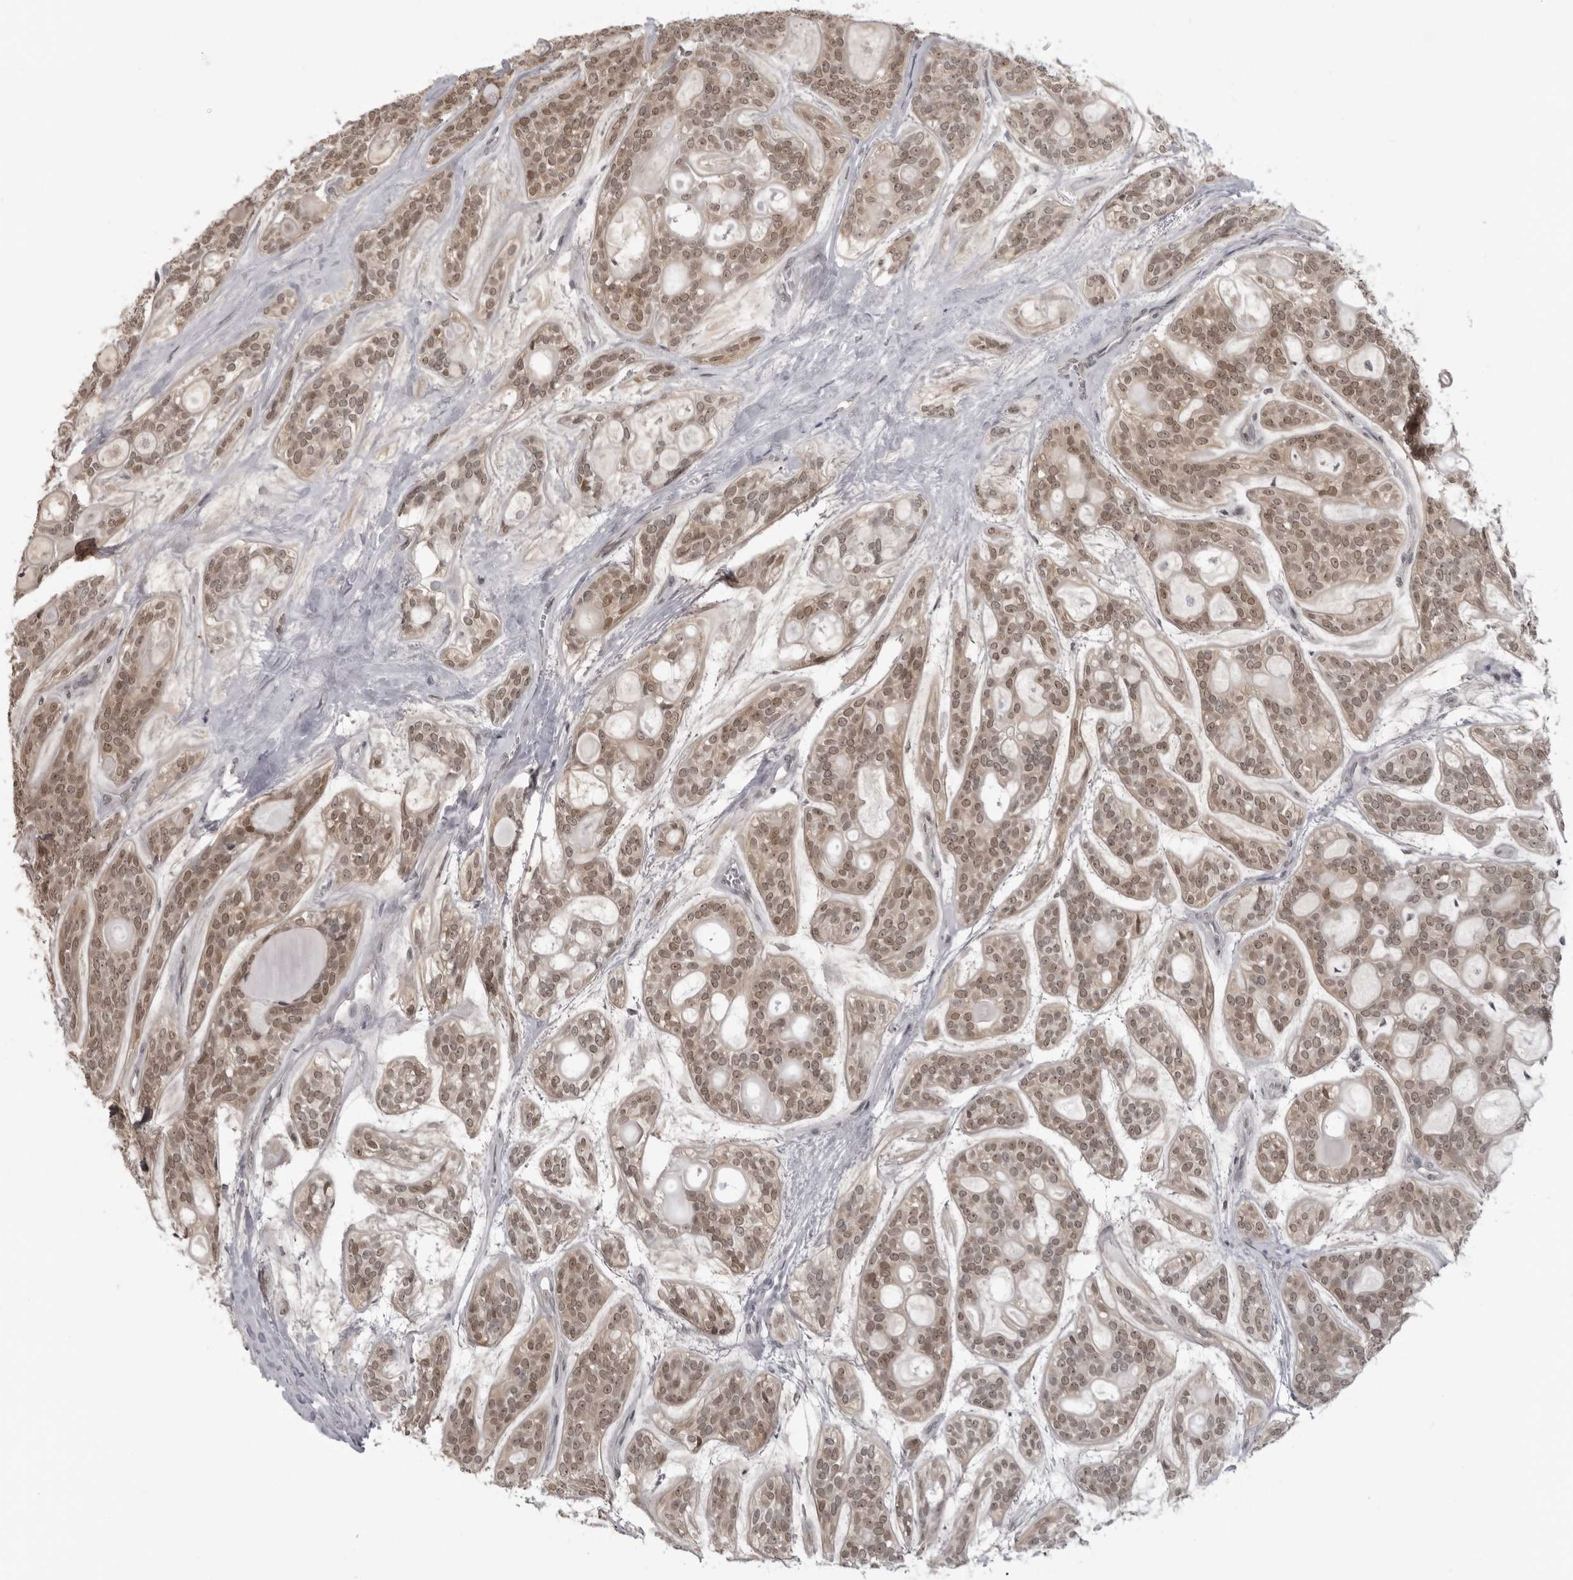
{"staining": {"intensity": "moderate", "quantity": ">75%", "location": "cytoplasmic/membranous,nuclear"}, "tissue": "head and neck cancer", "cell_type": "Tumor cells", "image_type": "cancer", "snomed": [{"axis": "morphology", "description": "Adenocarcinoma, NOS"}, {"axis": "topography", "description": "Head-Neck"}], "caption": "Head and neck adenocarcinoma stained for a protein (brown) reveals moderate cytoplasmic/membranous and nuclear positive expression in about >75% of tumor cells.", "gene": "PDCL3", "patient": {"sex": "male", "age": 66}}